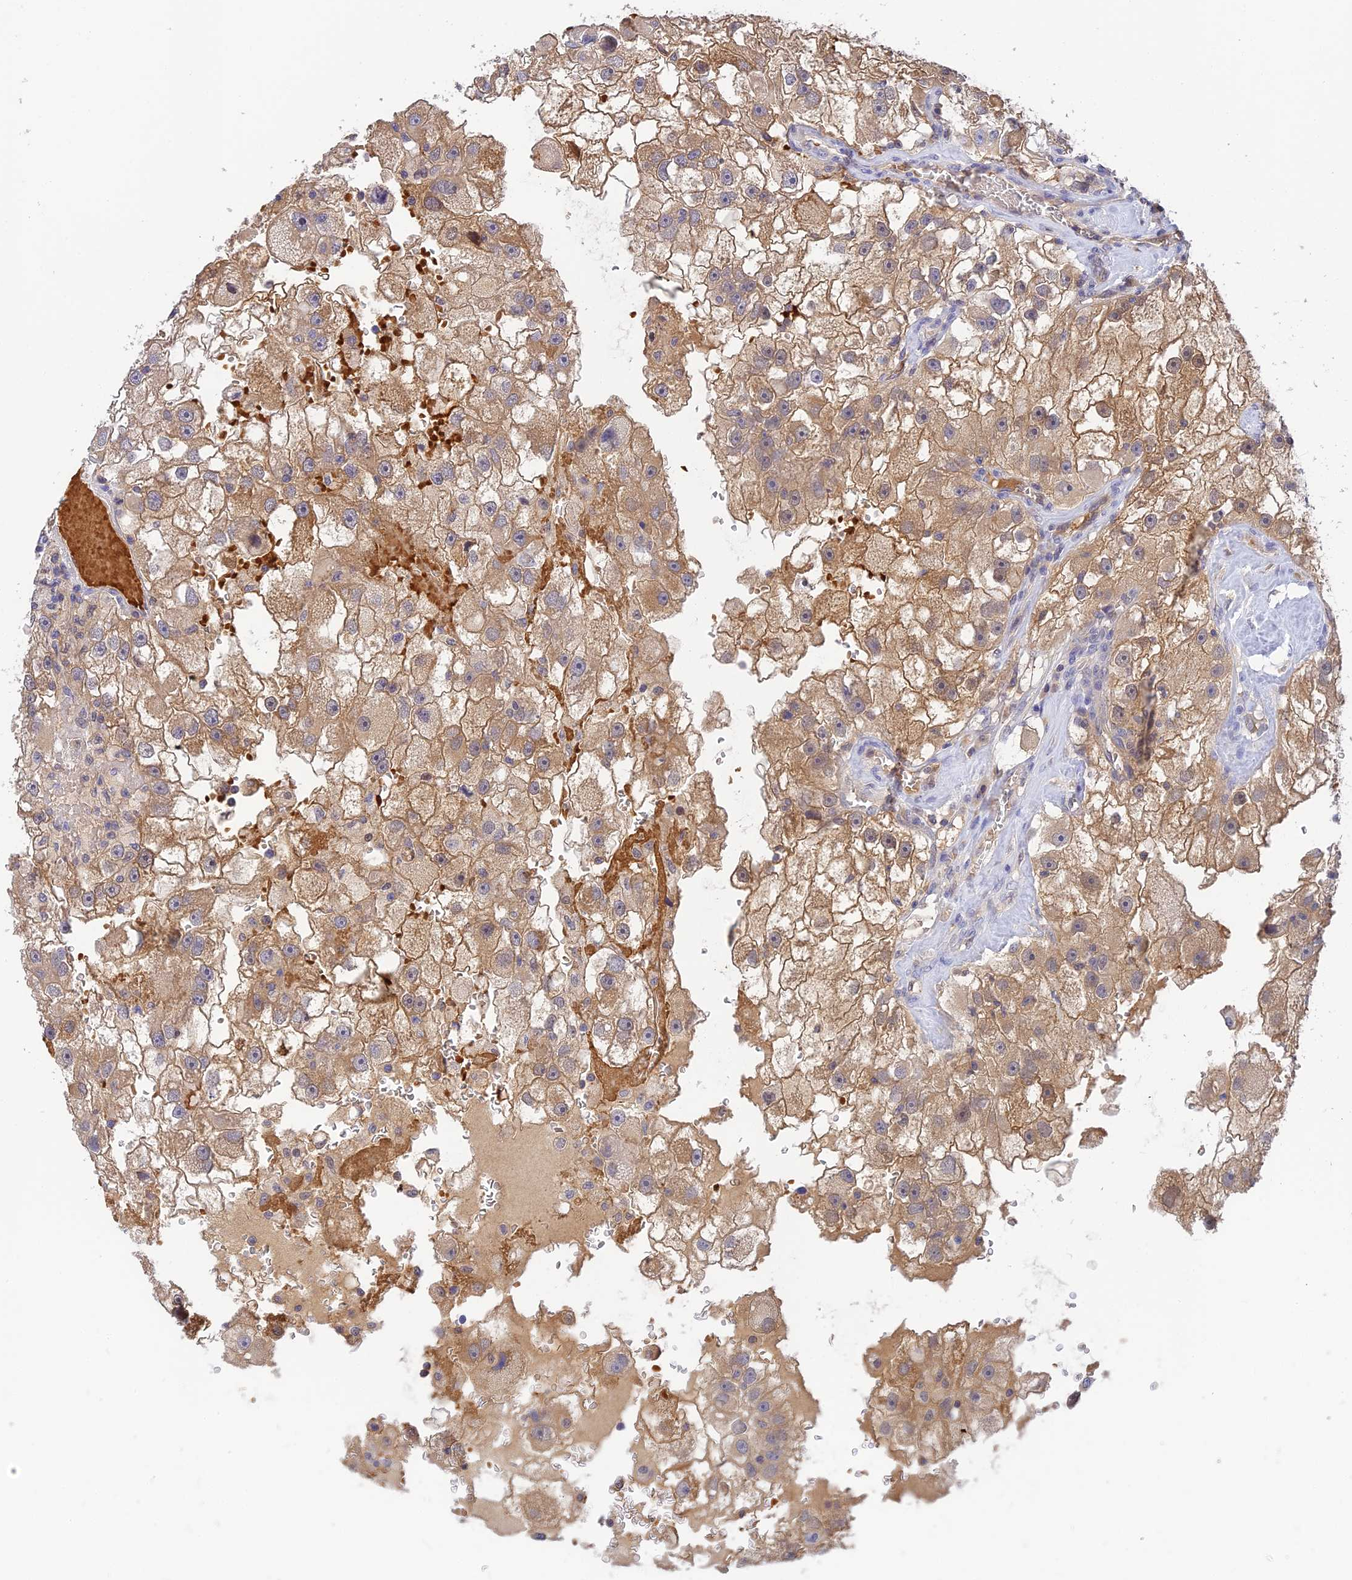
{"staining": {"intensity": "moderate", "quantity": ">75%", "location": "cytoplasmic/membranous"}, "tissue": "renal cancer", "cell_type": "Tumor cells", "image_type": "cancer", "snomed": [{"axis": "morphology", "description": "Adenocarcinoma, NOS"}, {"axis": "topography", "description": "Kidney"}], "caption": "Renal cancer stained for a protein reveals moderate cytoplasmic/membranous positivity in tumor cells.", "gene": "HDHD2", "patient": {"sex": "male", "age": 63}}